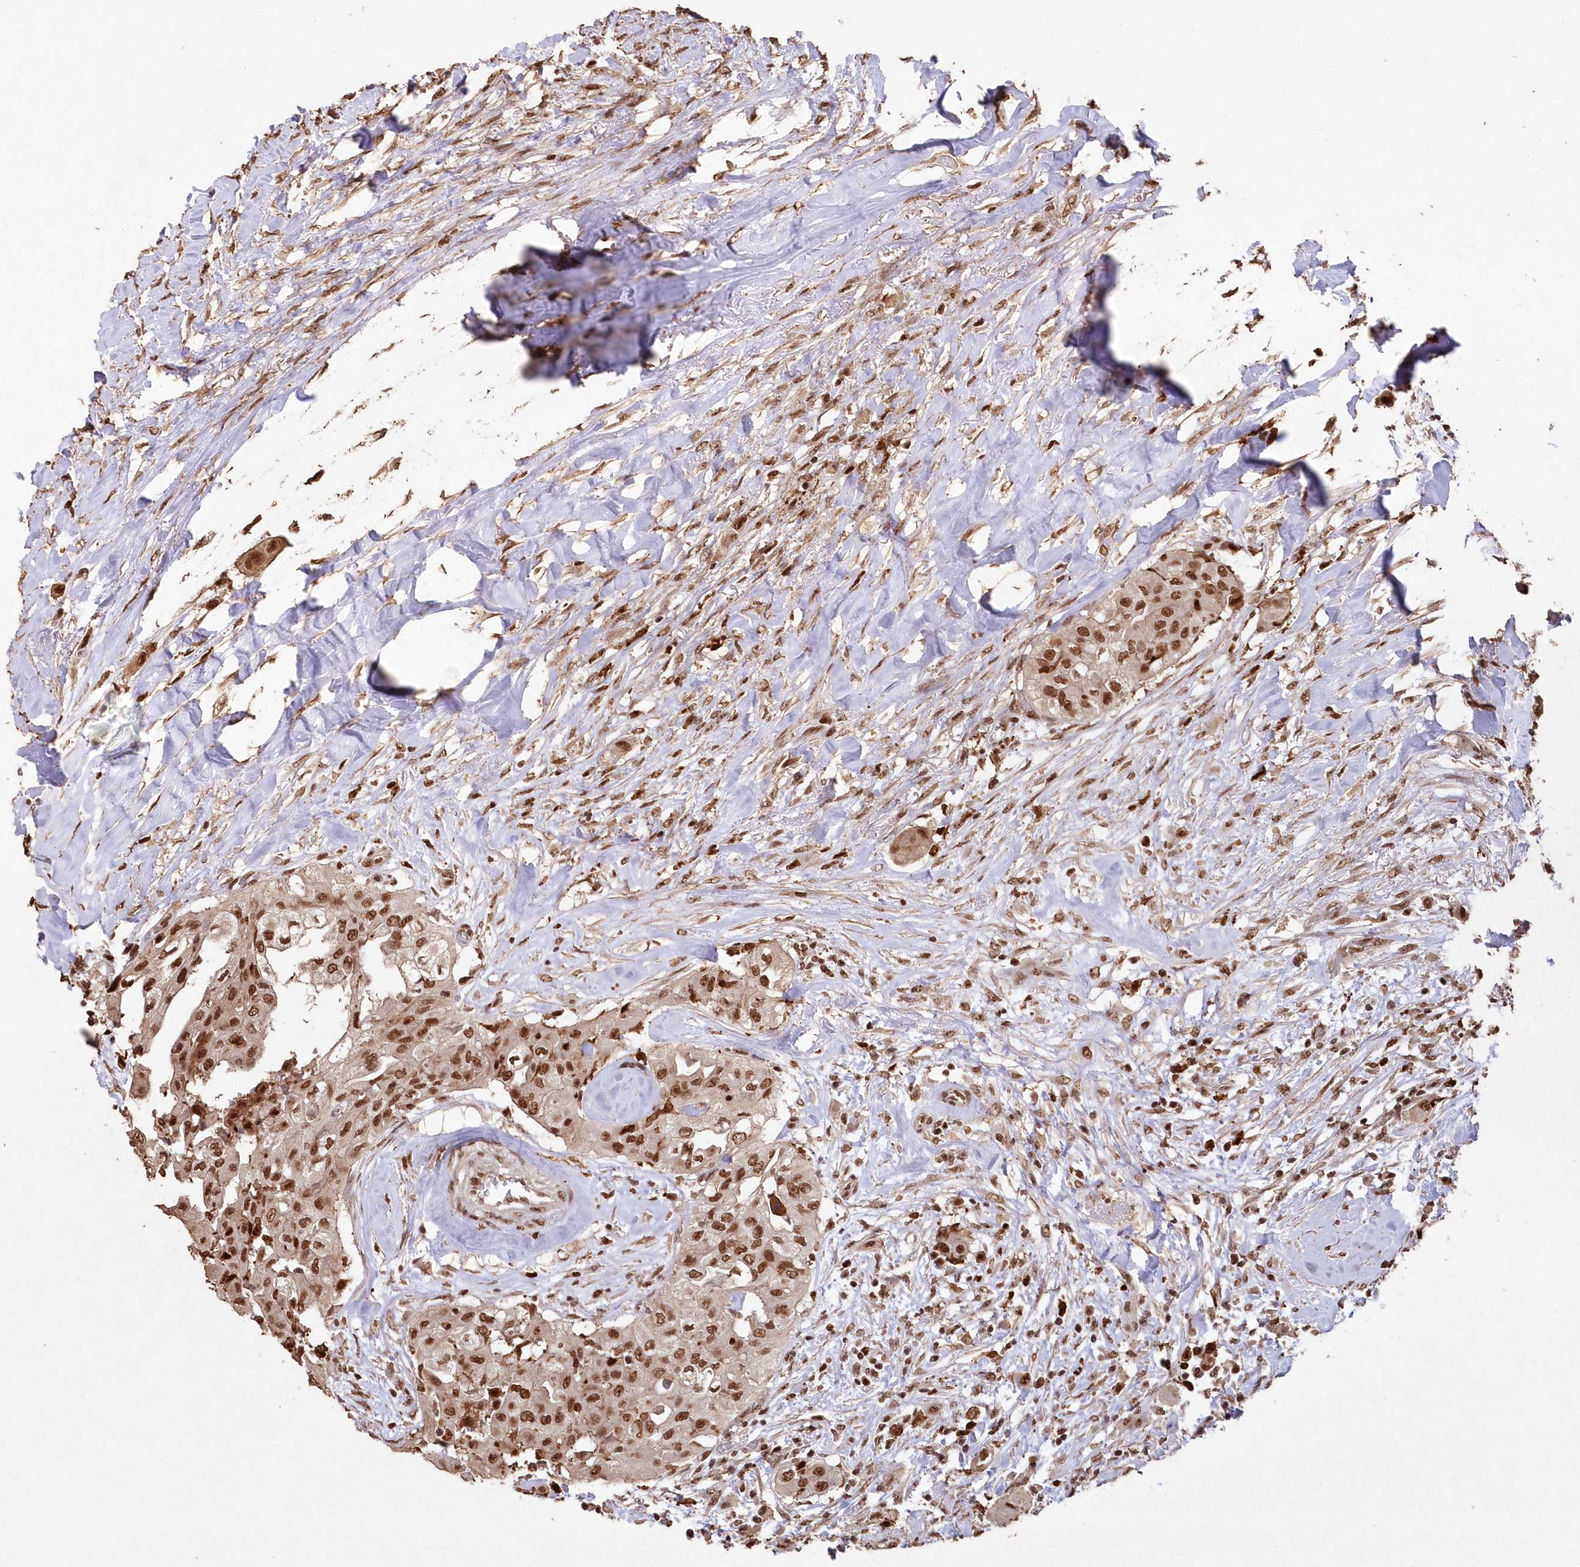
{"staining": {"intensity": "moderate", "quantity": ">75%", "location": "nuclear"}, "tissue": "thyroid cancer", "cell_type": "Tumor cells", "image_type": "cancer", "snomed": [{"axis": "morphology", "description": "Papillary adenocarcinoma, NOS"}, {"axis": "topography", "description": "Thyroid gland"}], "caption": "An IHC image of neoplastic tissue is shown. Protein staining in brown highlights moderate nuclear positivity in thyroid papillary adenocarcinoma within tumor cells.", "gene": "PDS5A", "patient": {"sex": "female", "age": 59}}